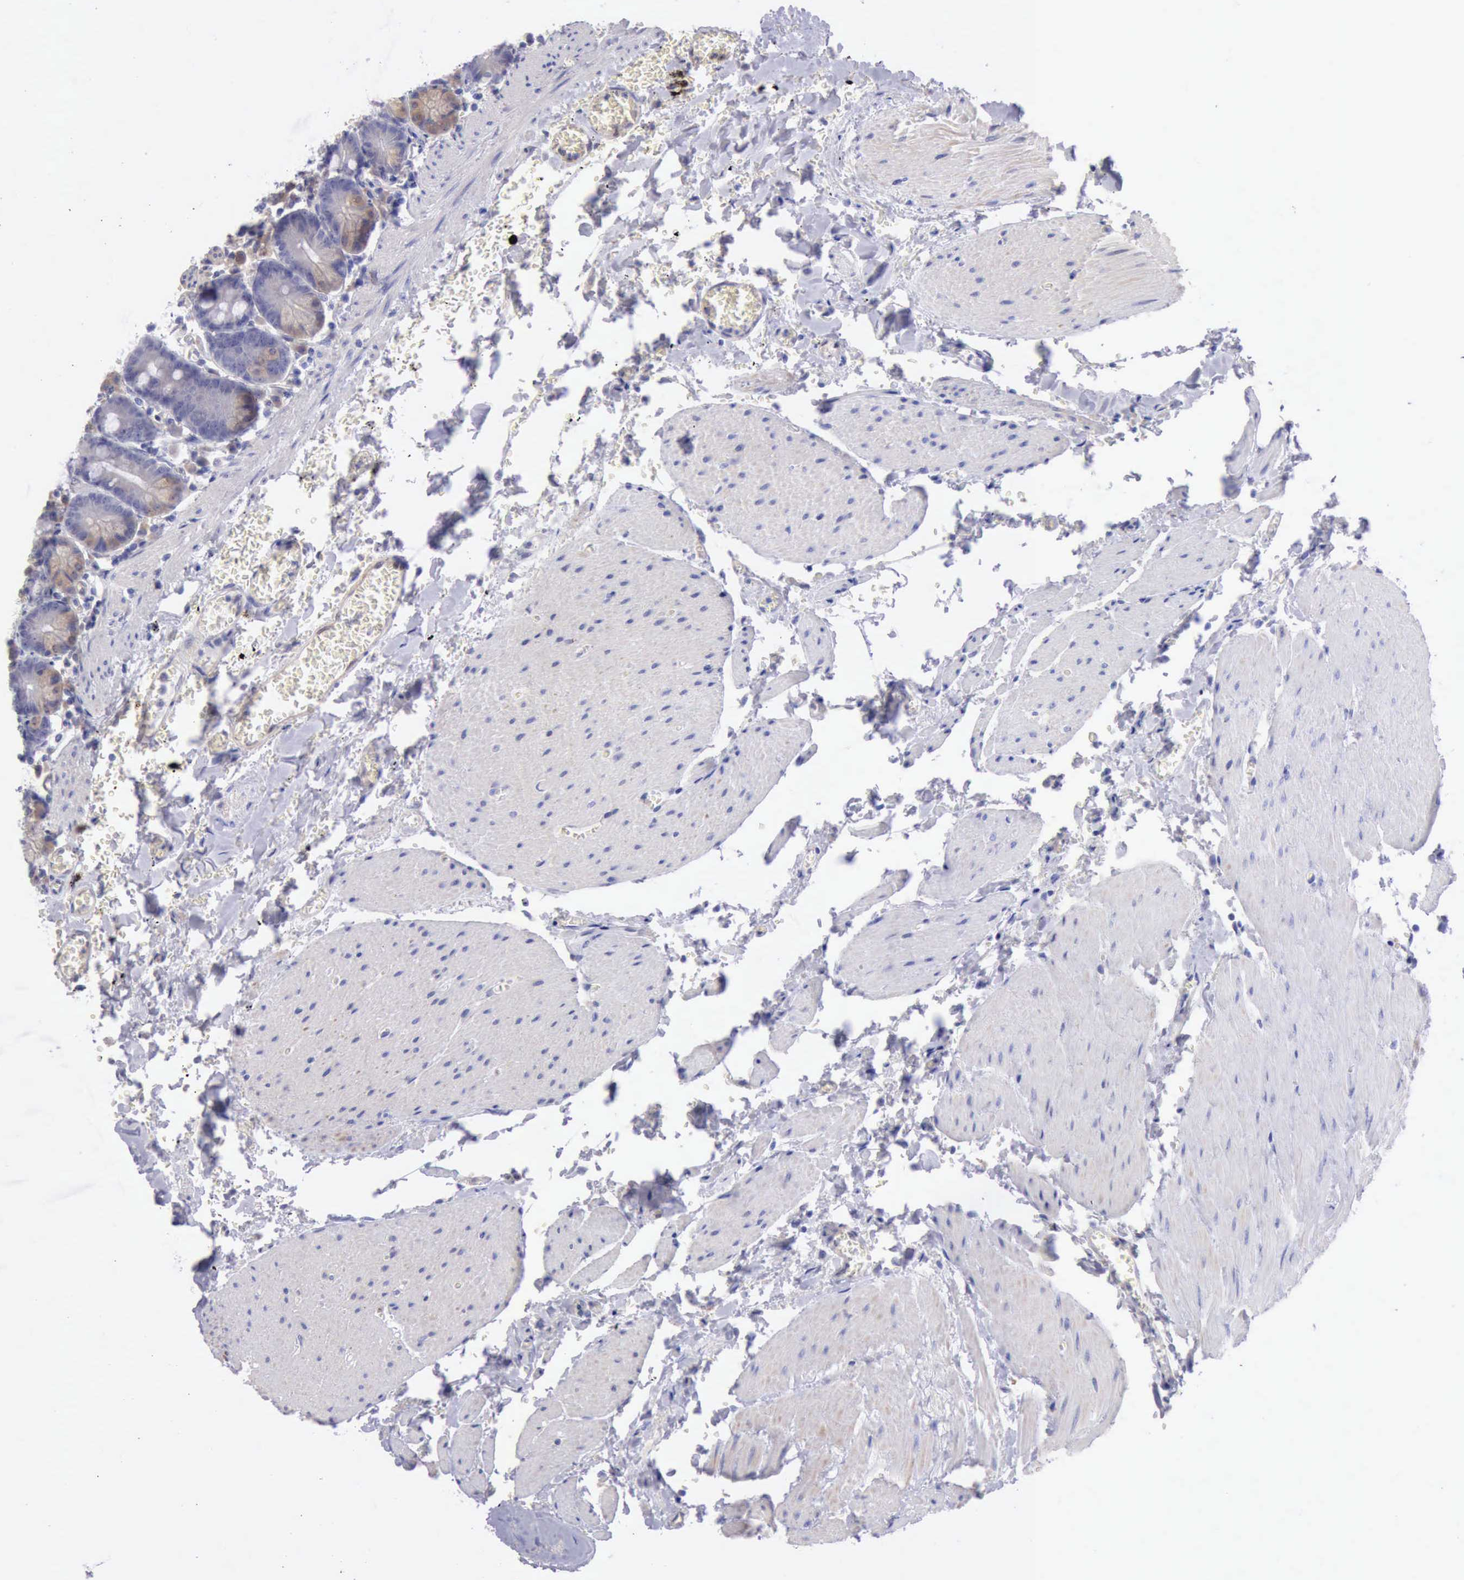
{"staining": {"intensity": "weak", "quantity": "<25%", "location": "cytoplasmic/membranous"}, "tissue": "small intestine", "cell_type": "Glandular cells", "image_type": "normal", "snomed": [{"axis": "morphology", "description": "Normal tissue, NOS"}, {"axis": "topography", "description": "Small intestine"}], "caption": "This is a image of immunohistochemistry (IHC) staining of benign small intestine, which shows no positivity in glandular cells. (Brightfield microscopy of DAB (3,3'-diaminobenzidine) IHC at high magnification).", "gene": "DNAJB7", "patient": {"sex": "male", "age": 71}}